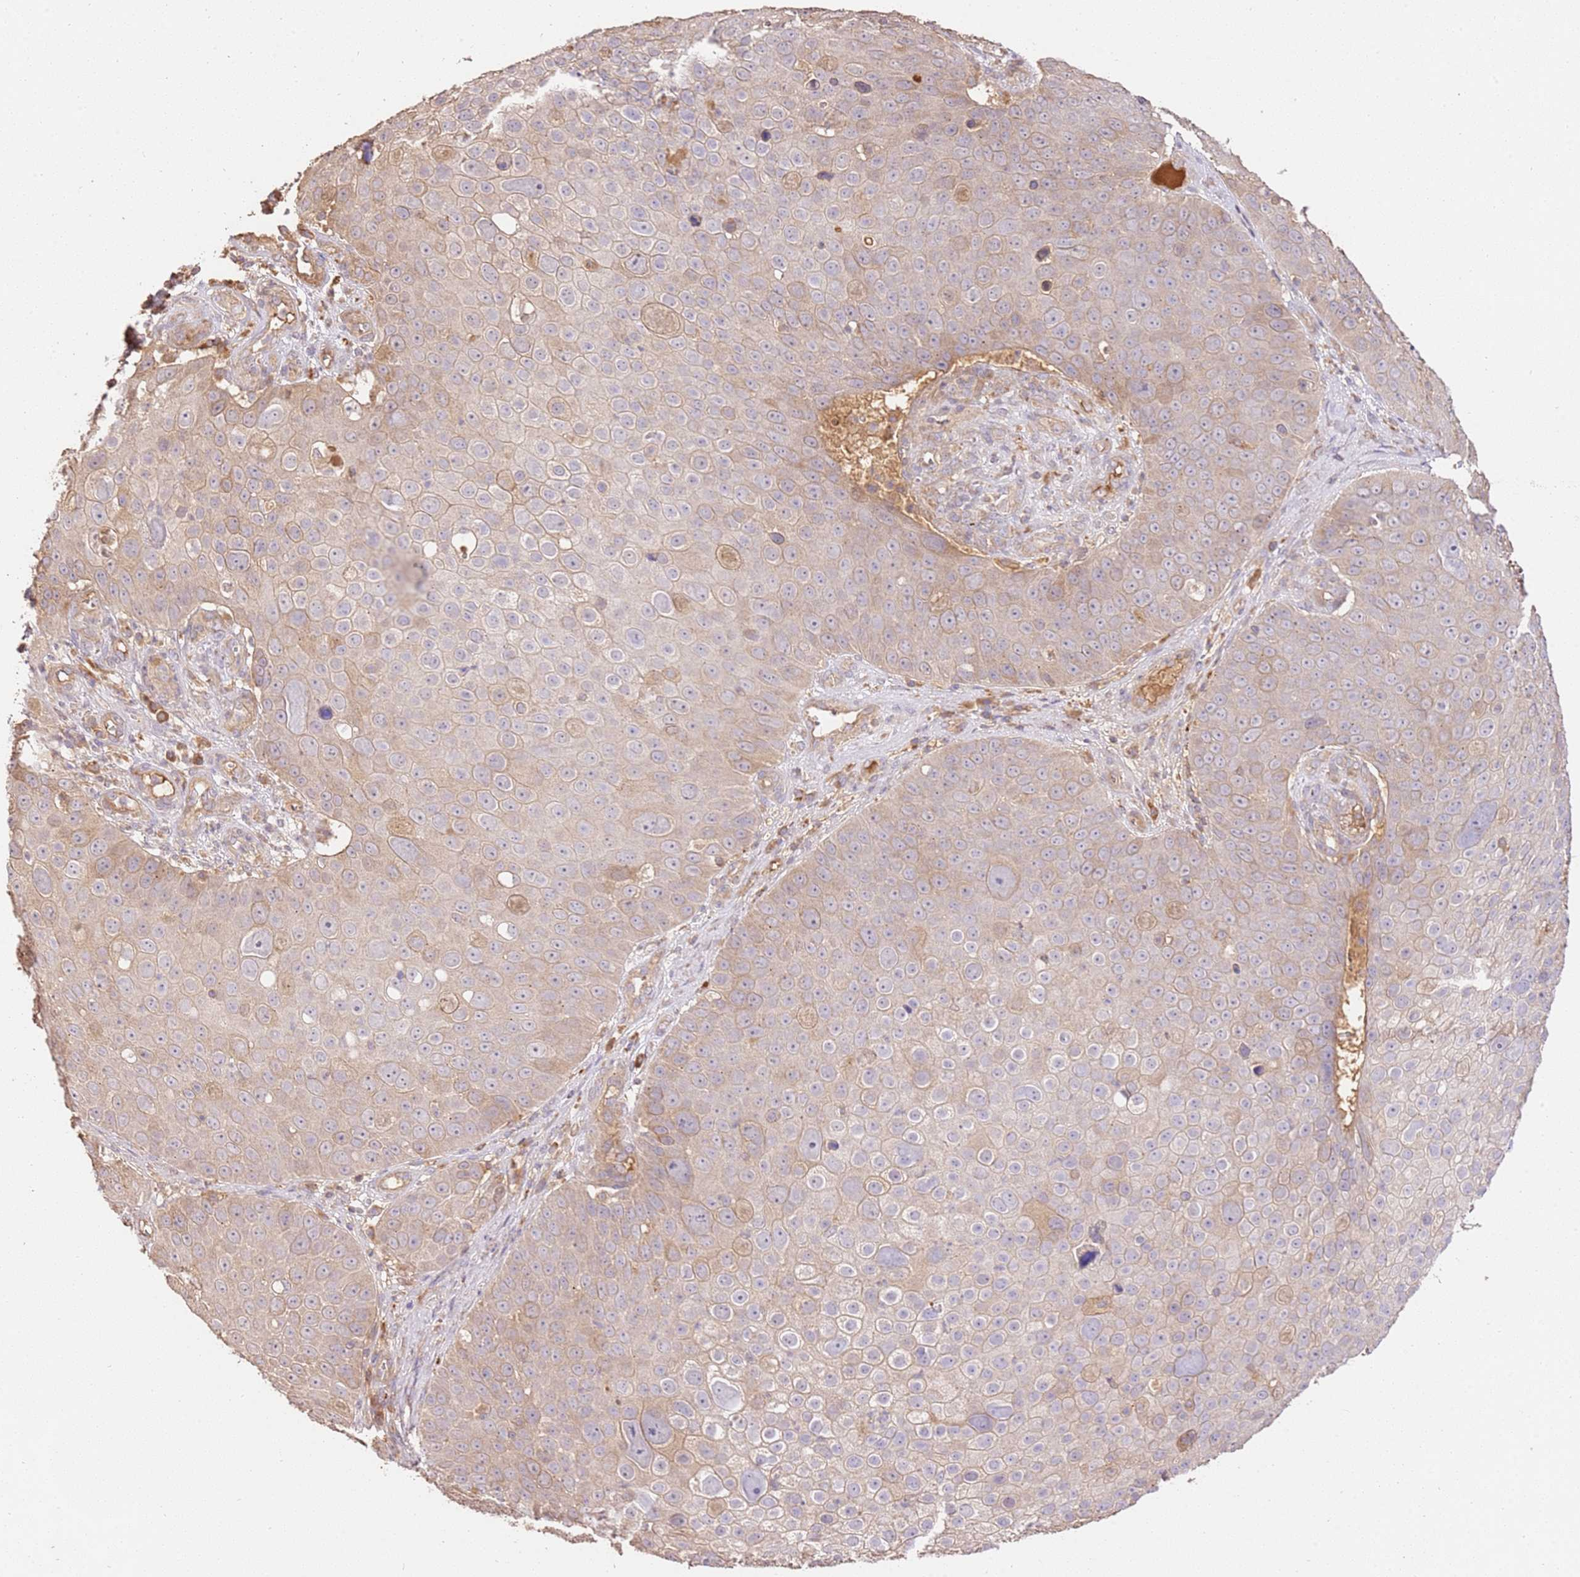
{"staining": {"intensity": "weak", "quantity": "25%-75%", "location": "cytoplasmic/membranous"}, "tissue": "skin cancer", "cell_type": "Tumor cells", "image_type": "cancer", "snomed": [{"axis": "morphology", "description": "Squamous cell carcinoma, NOS"}, {"axis": "topography", "description": "Skin"}], "caption": "Human skin squamous cell carcinoma stained with a brown dye shows weak cytoplasmic/membranous positive positivity in about 25%-75% of tumor cells.", "gene": "CEP55", "patient": {"sex": "male", "age": 71}}